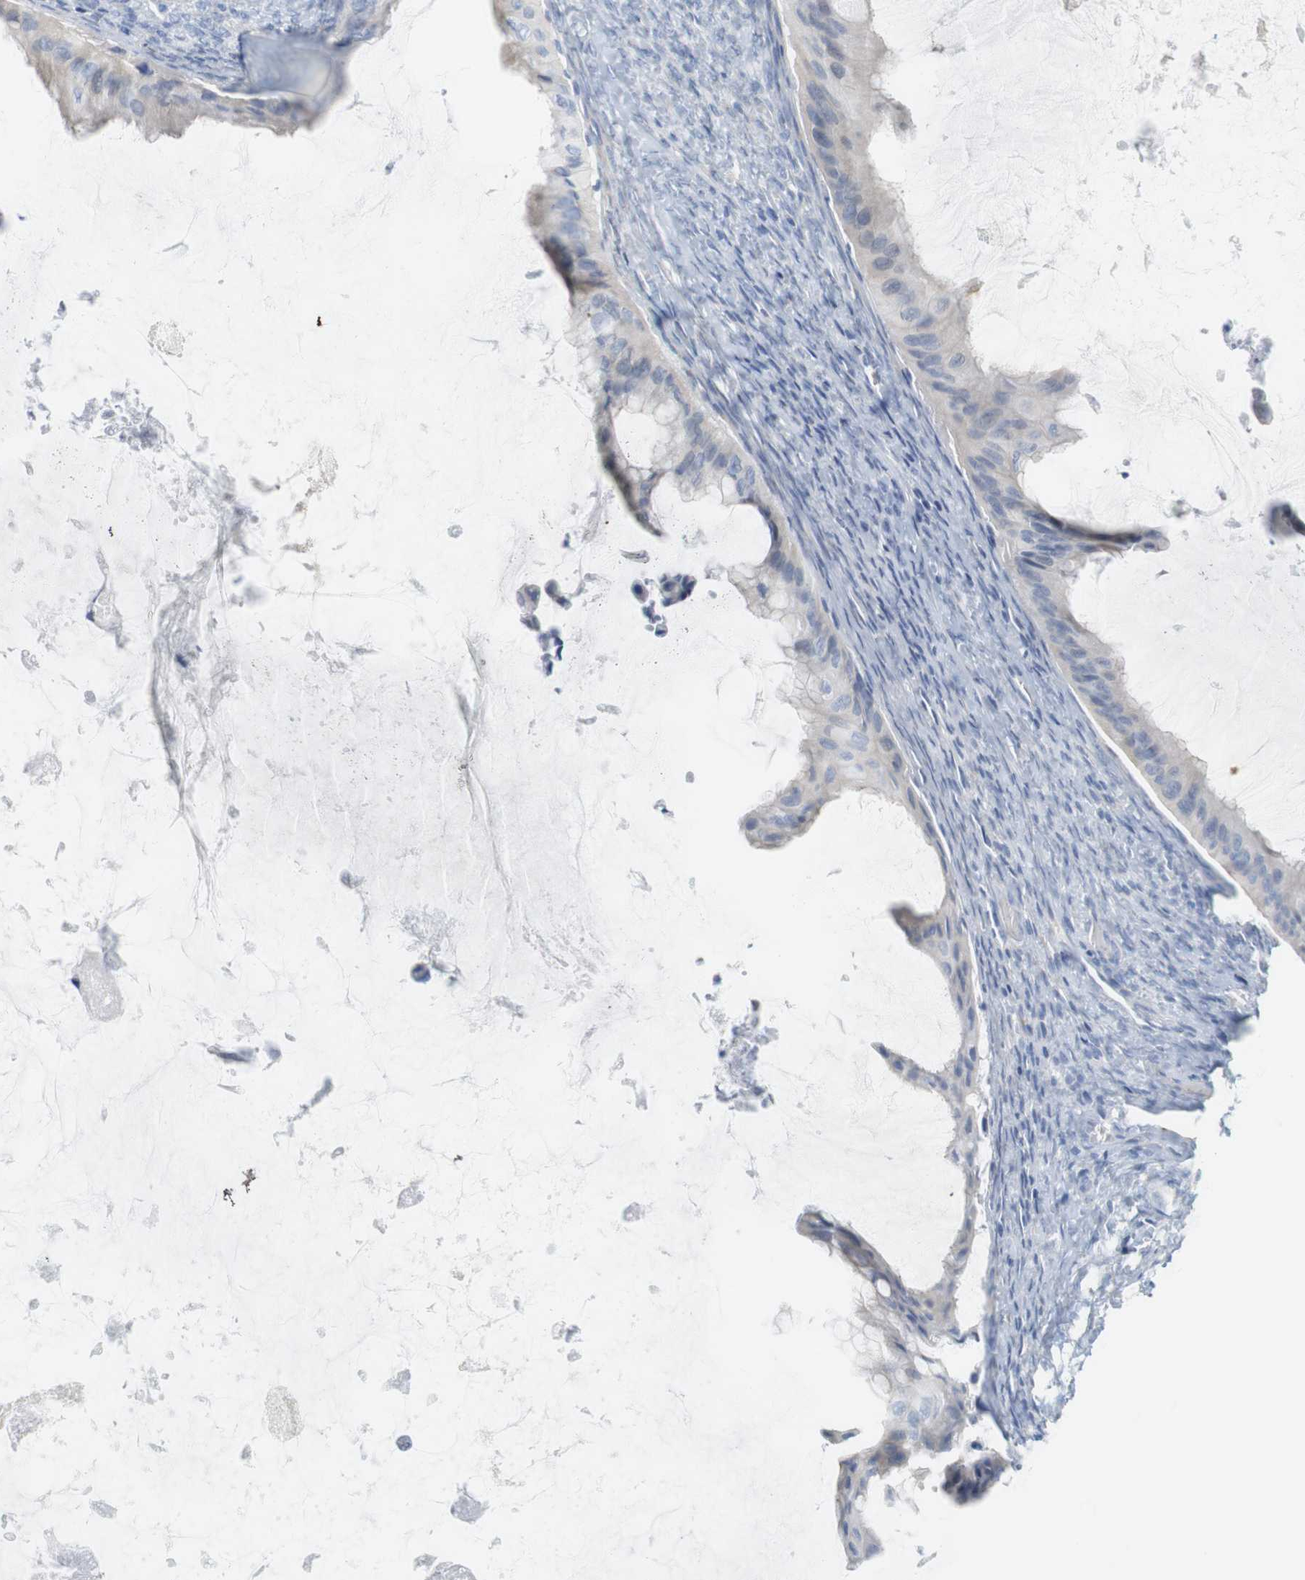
{"staining": {"intensity": "negative", "quantity": "none", "location": "none"}, "tissue": "ovarian cancer", "cell_type": "Tumor cells", "image_type": "cancer", "snomed": [{"axis": "morphology", "description": "Cystadenocarcinoma, mucinous, NOS"}, {"axis": "topography", "description": "Ovary"}], "caption": "An immunohistochemistry (IHC) photomicrograph of ovarian mucinous cystadenocarcinoma is shown. There is no staining in tumor cells of ovarian mucinous cystadenocarcinoma.", "gene": "RGS9", "patient": {"sex": "female", "age": 61}}